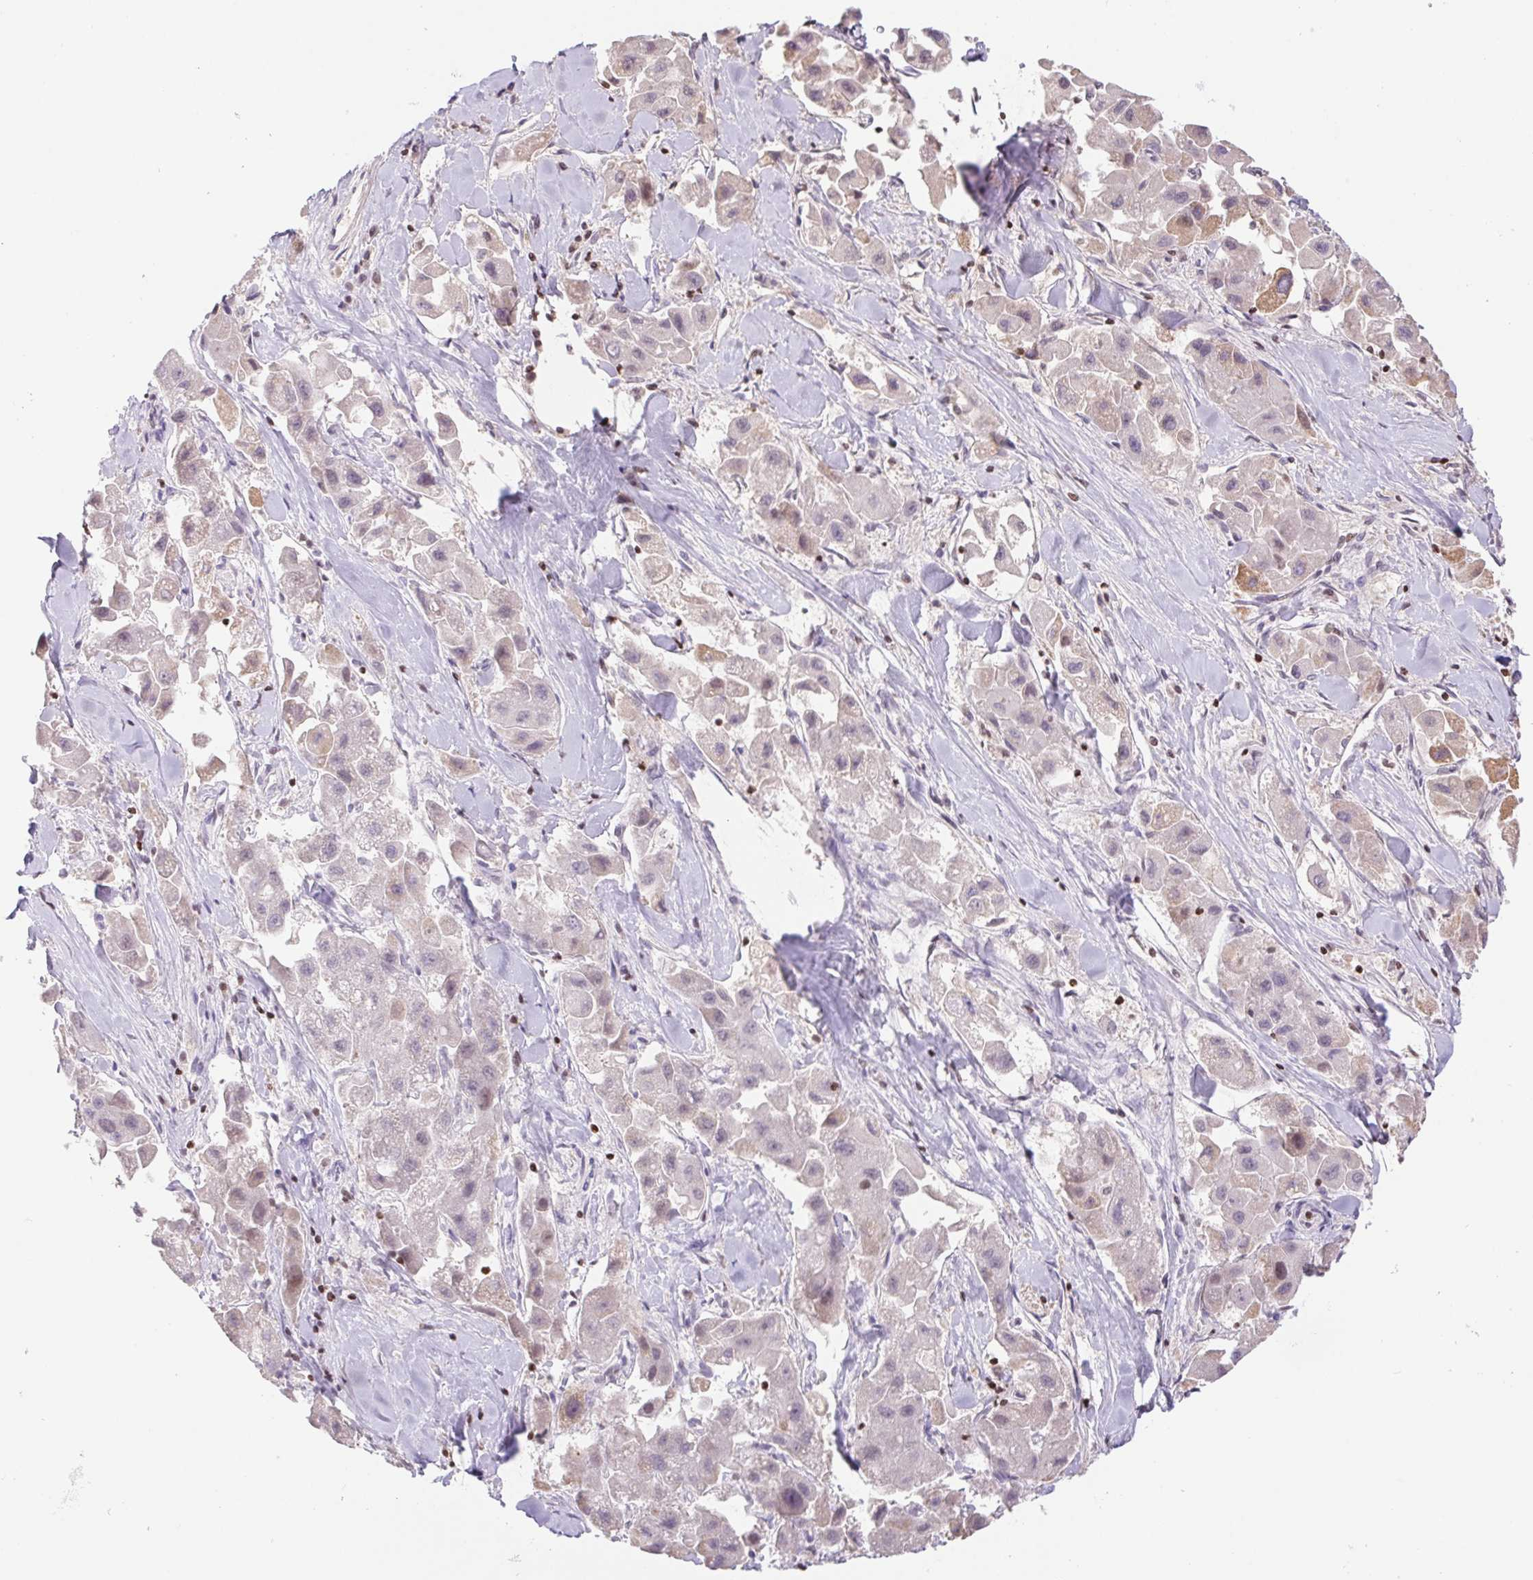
{"staining": {"intensity": "negative", "quantity": "none", "location": "none"}, "tissue": "liver cancer", "cell_type": "Tumor cells", "image_type": "cancer", "snomed": [{"axis": "morphology", "description": "Carcinoma, Hepatocellular, NOS"}, {"axis": "topography", "description": "Liver"}], "caption": "There is no significant expression in tumor cells of liver cancer (hepatocellular carcinoma).", "gene": "POLD3", "patient": {"sex": "male", "age": 24}}